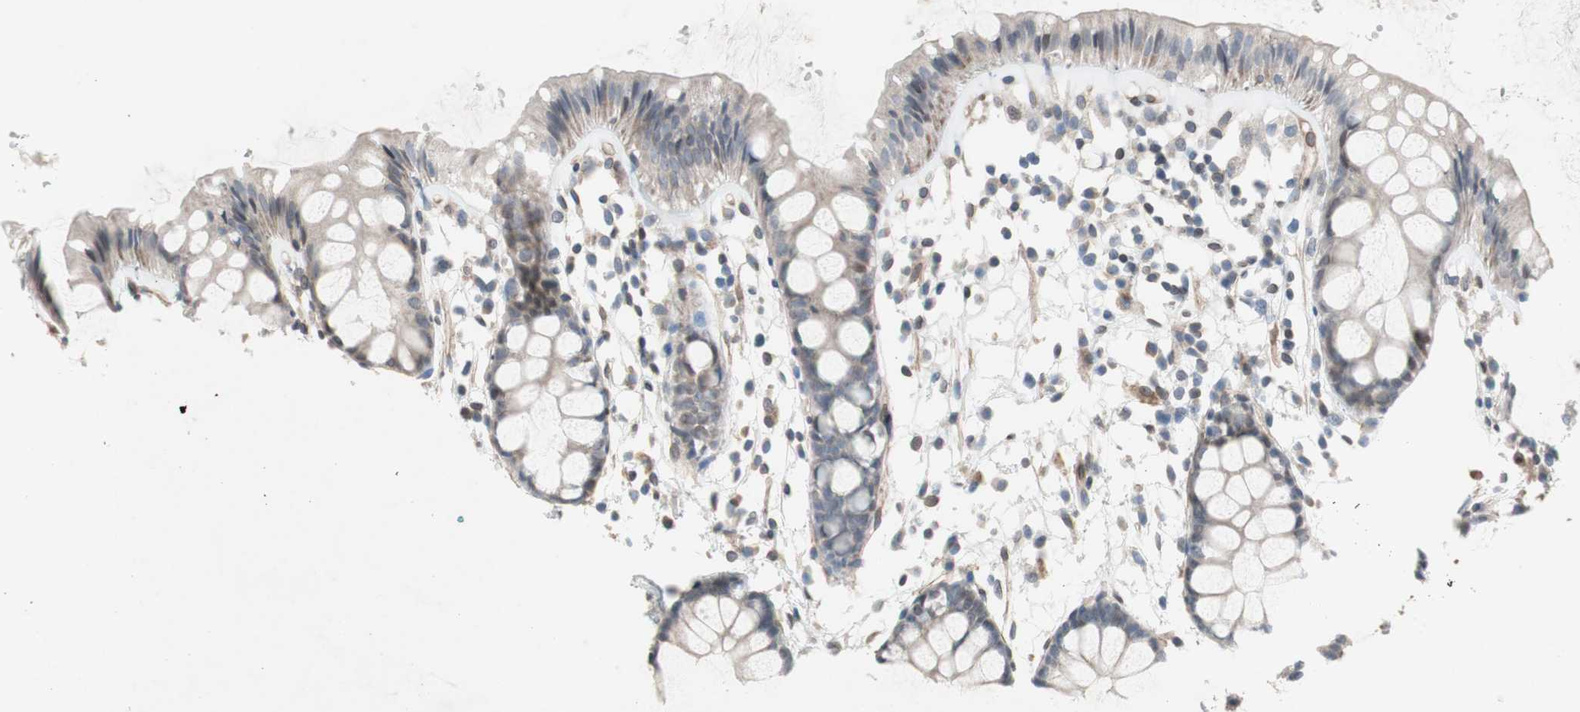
{"staining": {"intensity": "weak", "quantity": "25%-75%", "location": "cytoplasmic/membranous,nuclear"}, "tissue": "rectum", "cell_type": "Glandular cells", "image_type": "normal", "snomed": [{"axis": "morphology", "description": "Normal tissue, NOS"}, {"axis": "topography", "description": "Rectum"}], "caption": "Protein expression analysis of normal human rectum reveals weak cytoplasmic/membranous,nuclear staining in approximately 25%-75% of glandular cells.", "gene": "ARNT2", "patient": {"sex": "female", "age": 66}}